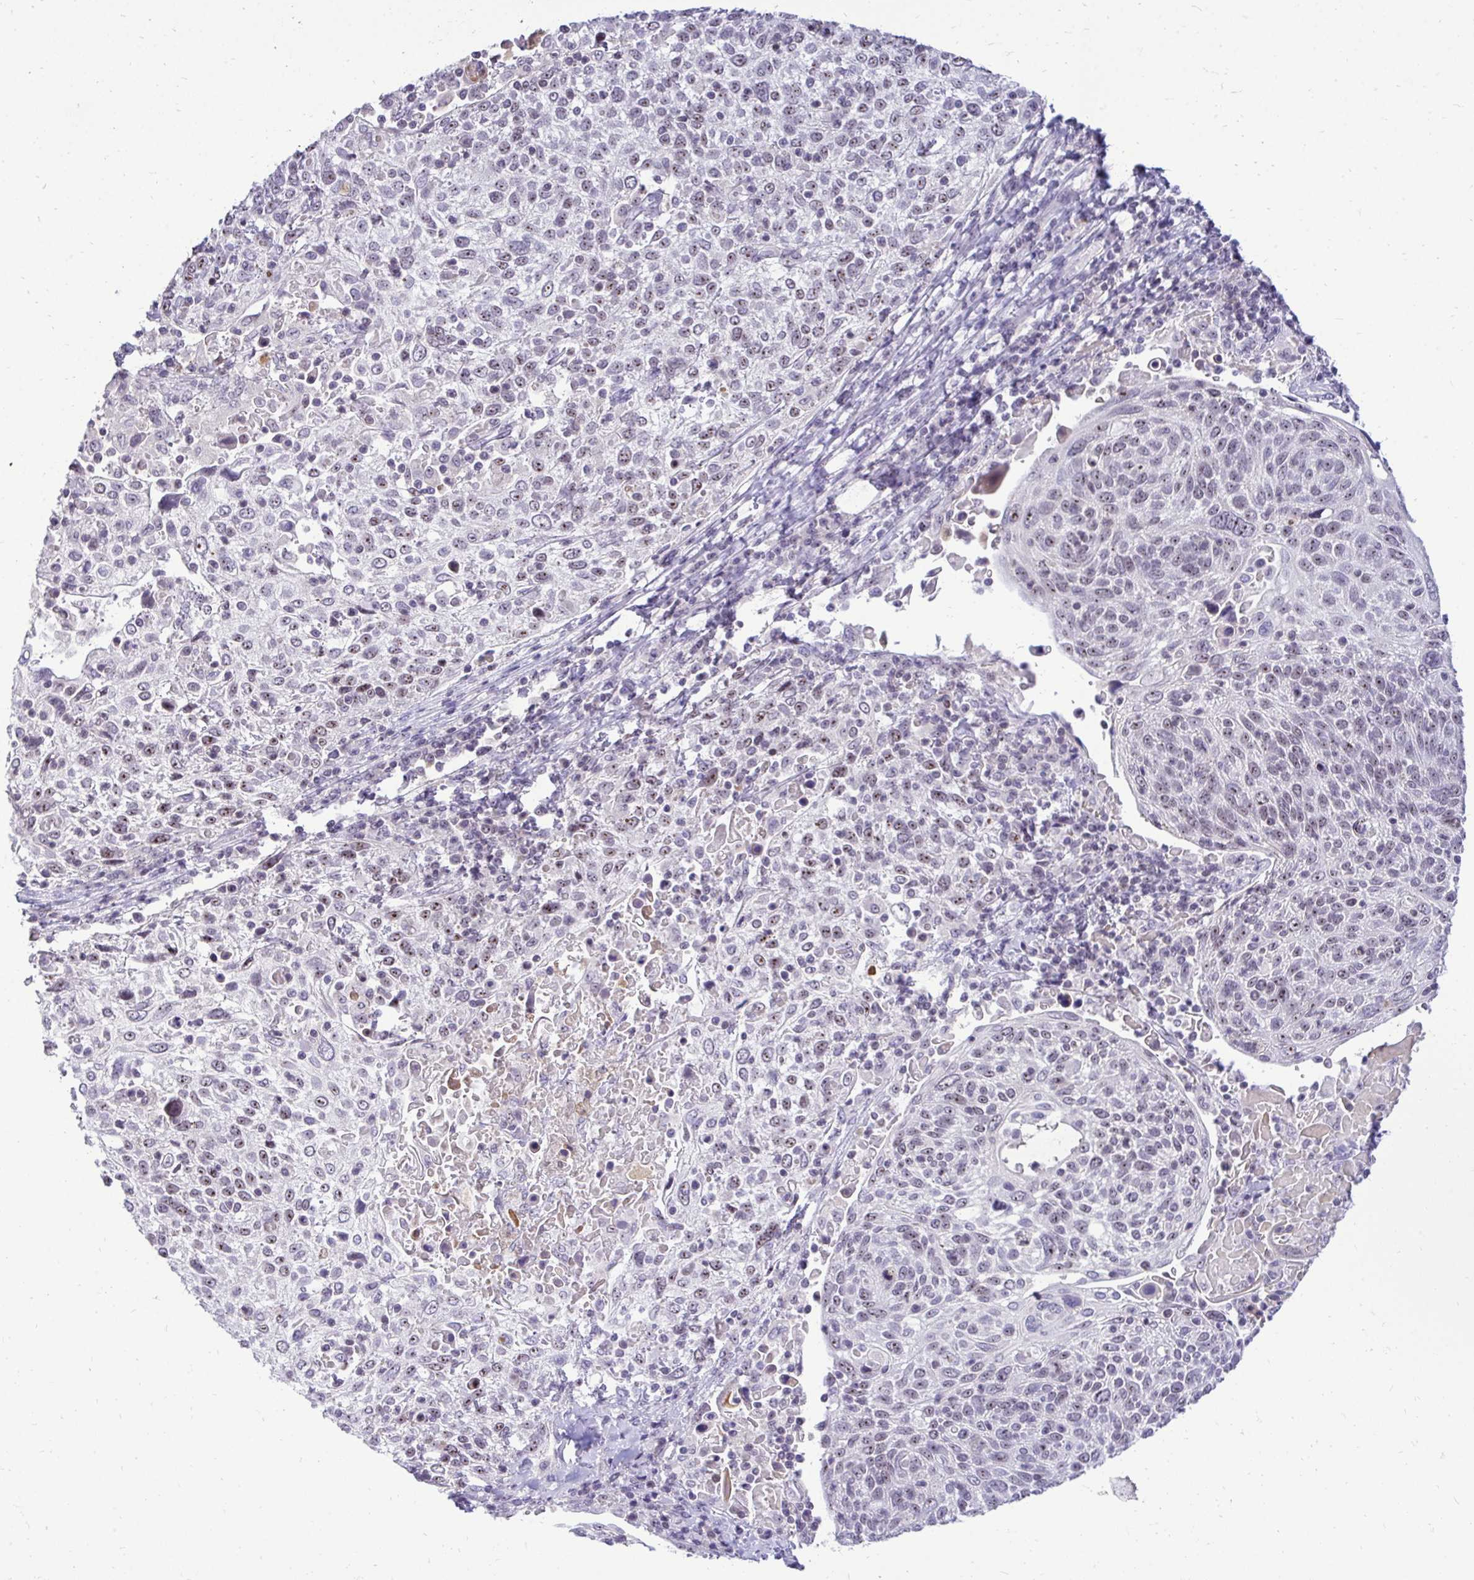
{"staining": {"intensity": "moderate", "quantity": "25%-75%", "location": "nuclear"}, "tissue": "cervical cancer", "cell_type": "Tumor cells", "image_type": "cancer", "snomed": [{"axis": "morphology", "description": "Squamous cell carcinoma, NOS"}, {"axis": "topography", "description": "Cervix"}], "caption": "Immunohistochemistry (IHC) micrograph of human squamous cell carcinoma (cervical) stained for a protein (brown), which exhibits medium levels of moderate nuclear staining in approximately 25%-75% of tumor cells.", "gene": "NIFK", "patient": {"sex": "female", "age": 61}}